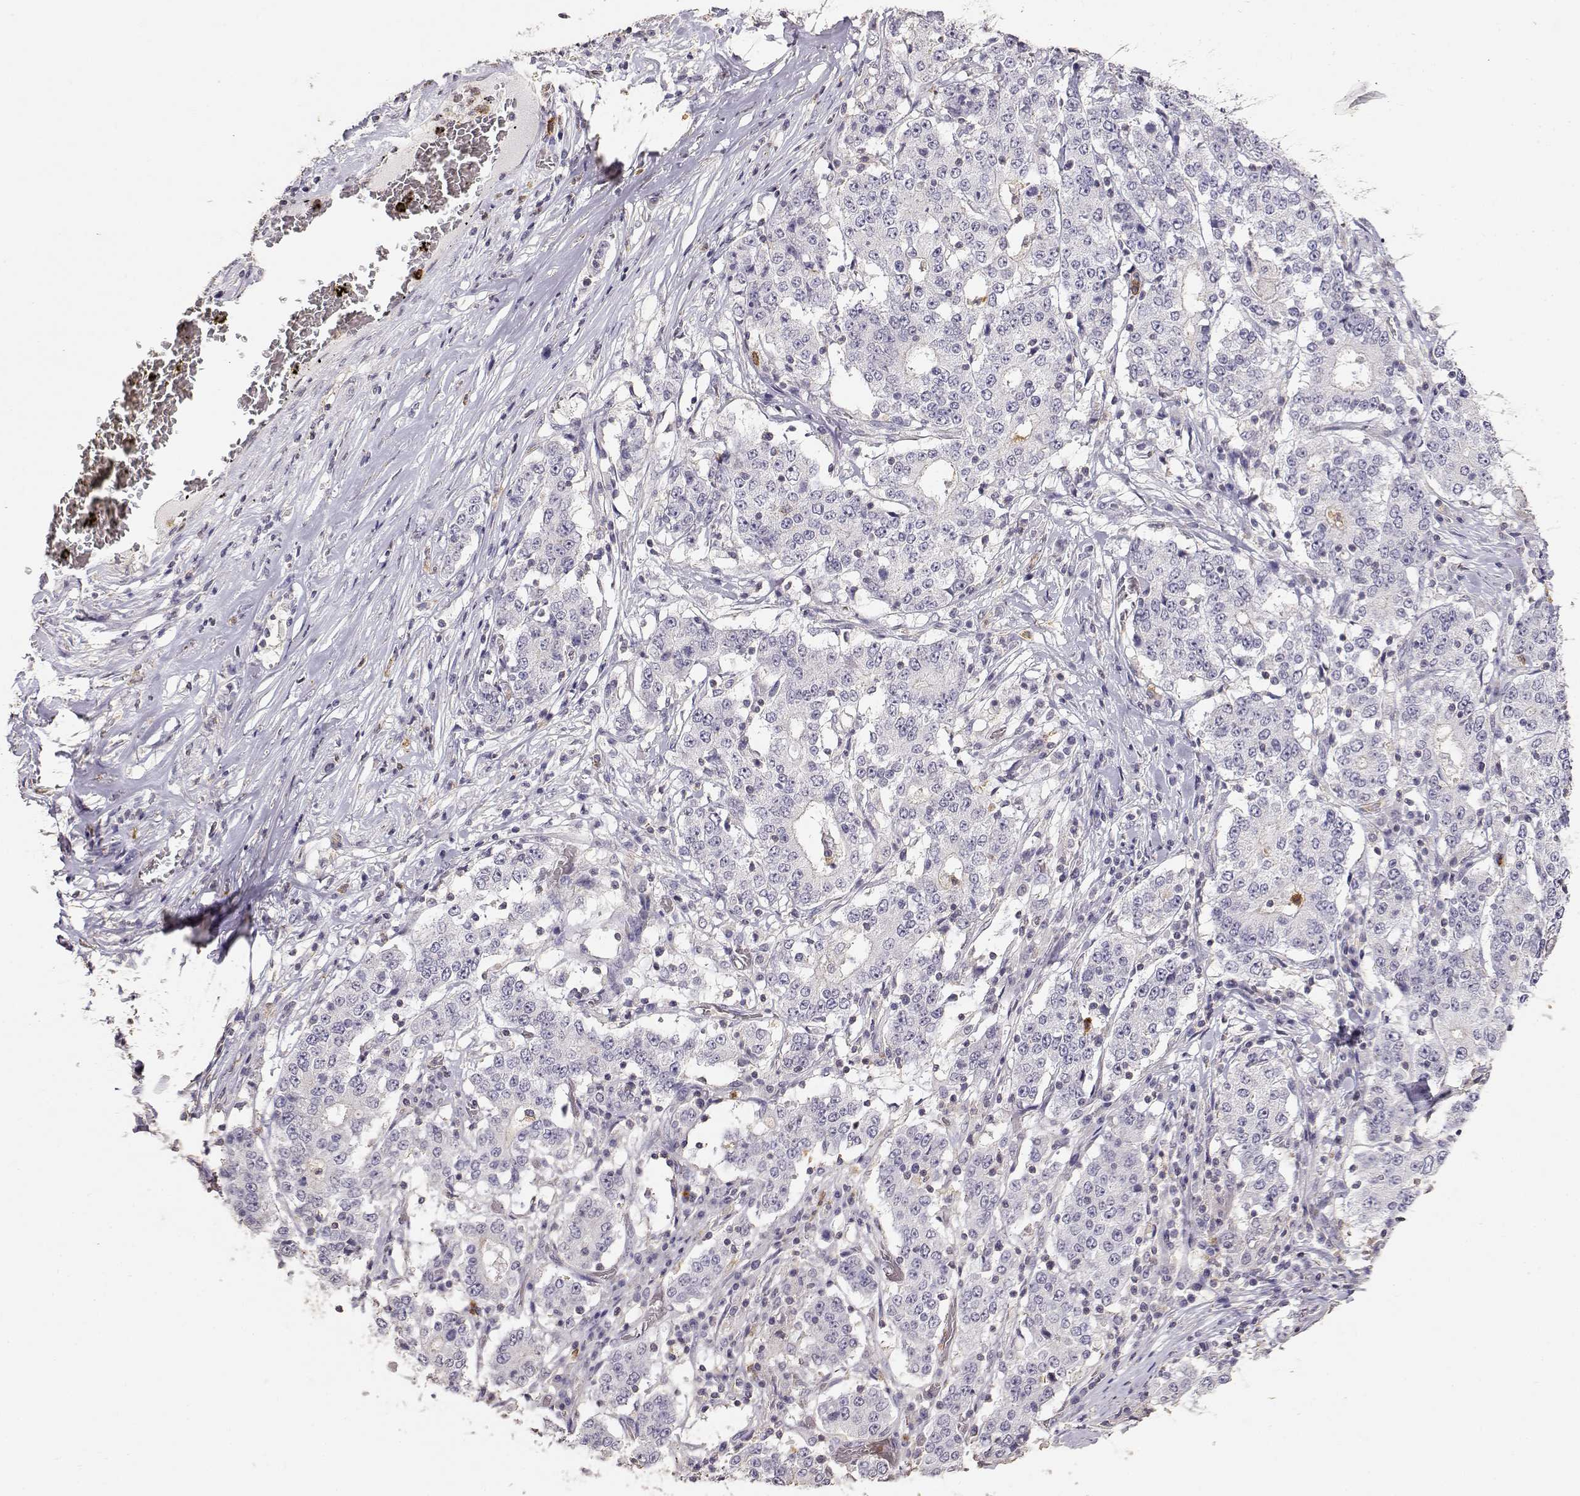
{"staining": {"intensity": "negative", "quantity": "none", "location": "none"}, "tissue": "stomach cancer", "cell_type": "Tumor cells", "image_type": "cancer", "snomed": [{"axis": "morphology", "description": "Adenocarcinoma, NOS"}, {"axis": "topography", "description": "Stomach"}], "caption": "An immunohistochemistry (IHC) micrograph of stomach adenocarcinoma is shown. There is no staining in tumor cells of stomach adenocarcinoma. (Brightfield microscopy of DAB immunohistochemistry at high magnification).", "gene": "TNFRSF10C", "patient": {"sex": "male", "age": 59}}